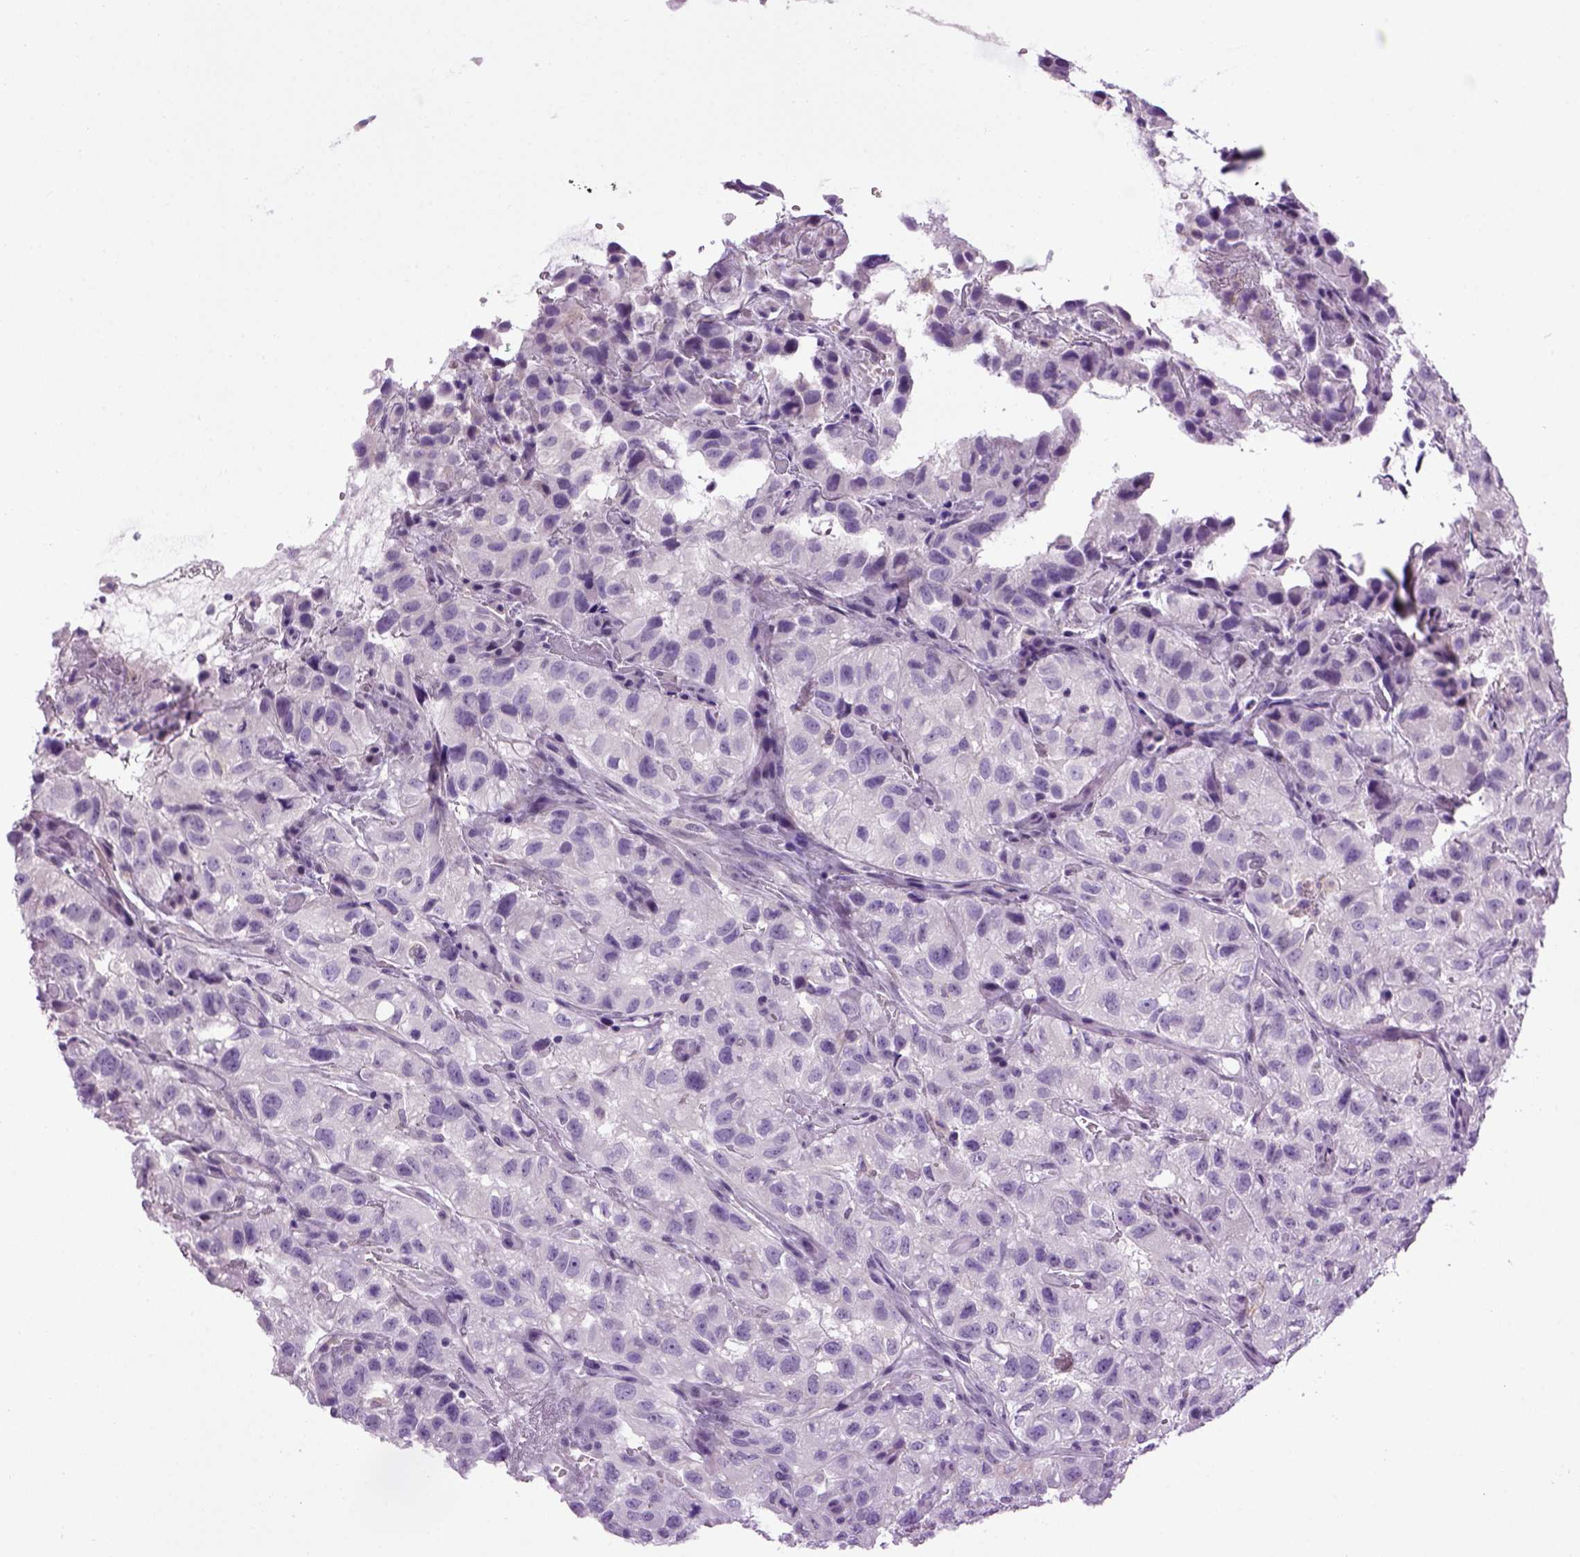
{"staining": {"intensity": "negative", "quantity": "none", "location": "none"}, "tissue": "renal cancer", "cell_type": "Tumor cells", "image_type": "cancer", "snomed": [{"axis": "morphology", "description": "Adenocarcinoma, NOS"}, {"axis": "topography", "description": "Kidney"}], "caption": "The micrograph reveals no significant staining in tumor cells of adenocarcinoma (renal).", "gene": "CDH1", "patient": {"sex": "male", "age": 64}}